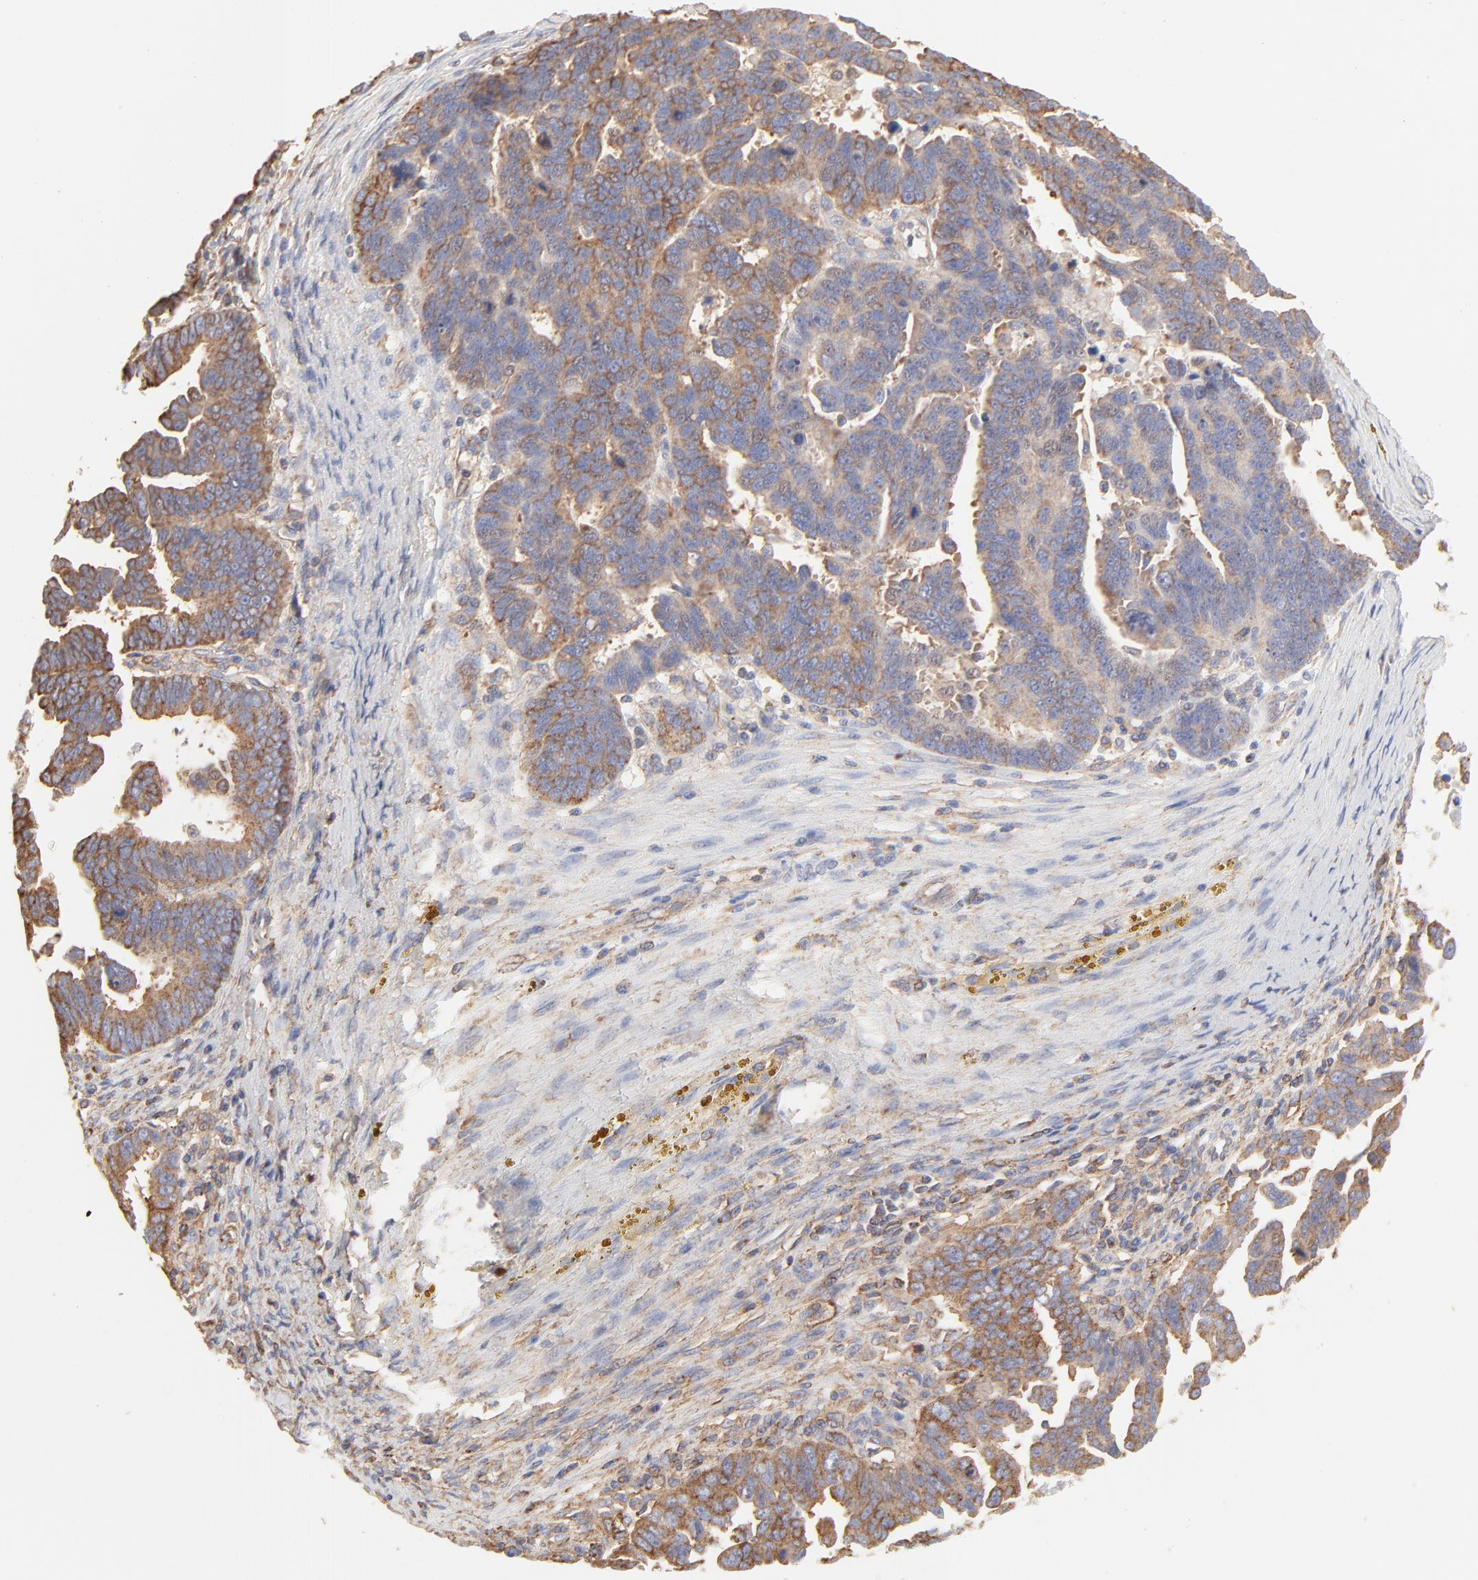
{"staining": {"intensity": "moderate", "quantity": ">75%", "location": "cytoplasmic/membranous"}, "tissue": "ovarian cancer", "cell_type": "Tumor cells", "image_type": "cancer", "snomed": [{"axis": "morphology", "description": "Carcinoma, endometroid"}, {"axis": "morphology", "description": "Cystadenocarcinoma, serous, NOS"}, {"axis": "topography", "description": "Ovary"}], "caption": "Immunohistochemistry (IHC) staining of ovarian endometroid carcinoma, which reveals medium levels of moderate cytoplasmic/membranous positivity in about >75% of tumor cells indicating moderate cytoplasmic/membranous protein staining. The staining was performed using DAB (brown) for protein detection and nuclei were counterstained in hematoxylin (blue).", "gene": "CLTB", "patient": {"sex": "female", "age": 45}}